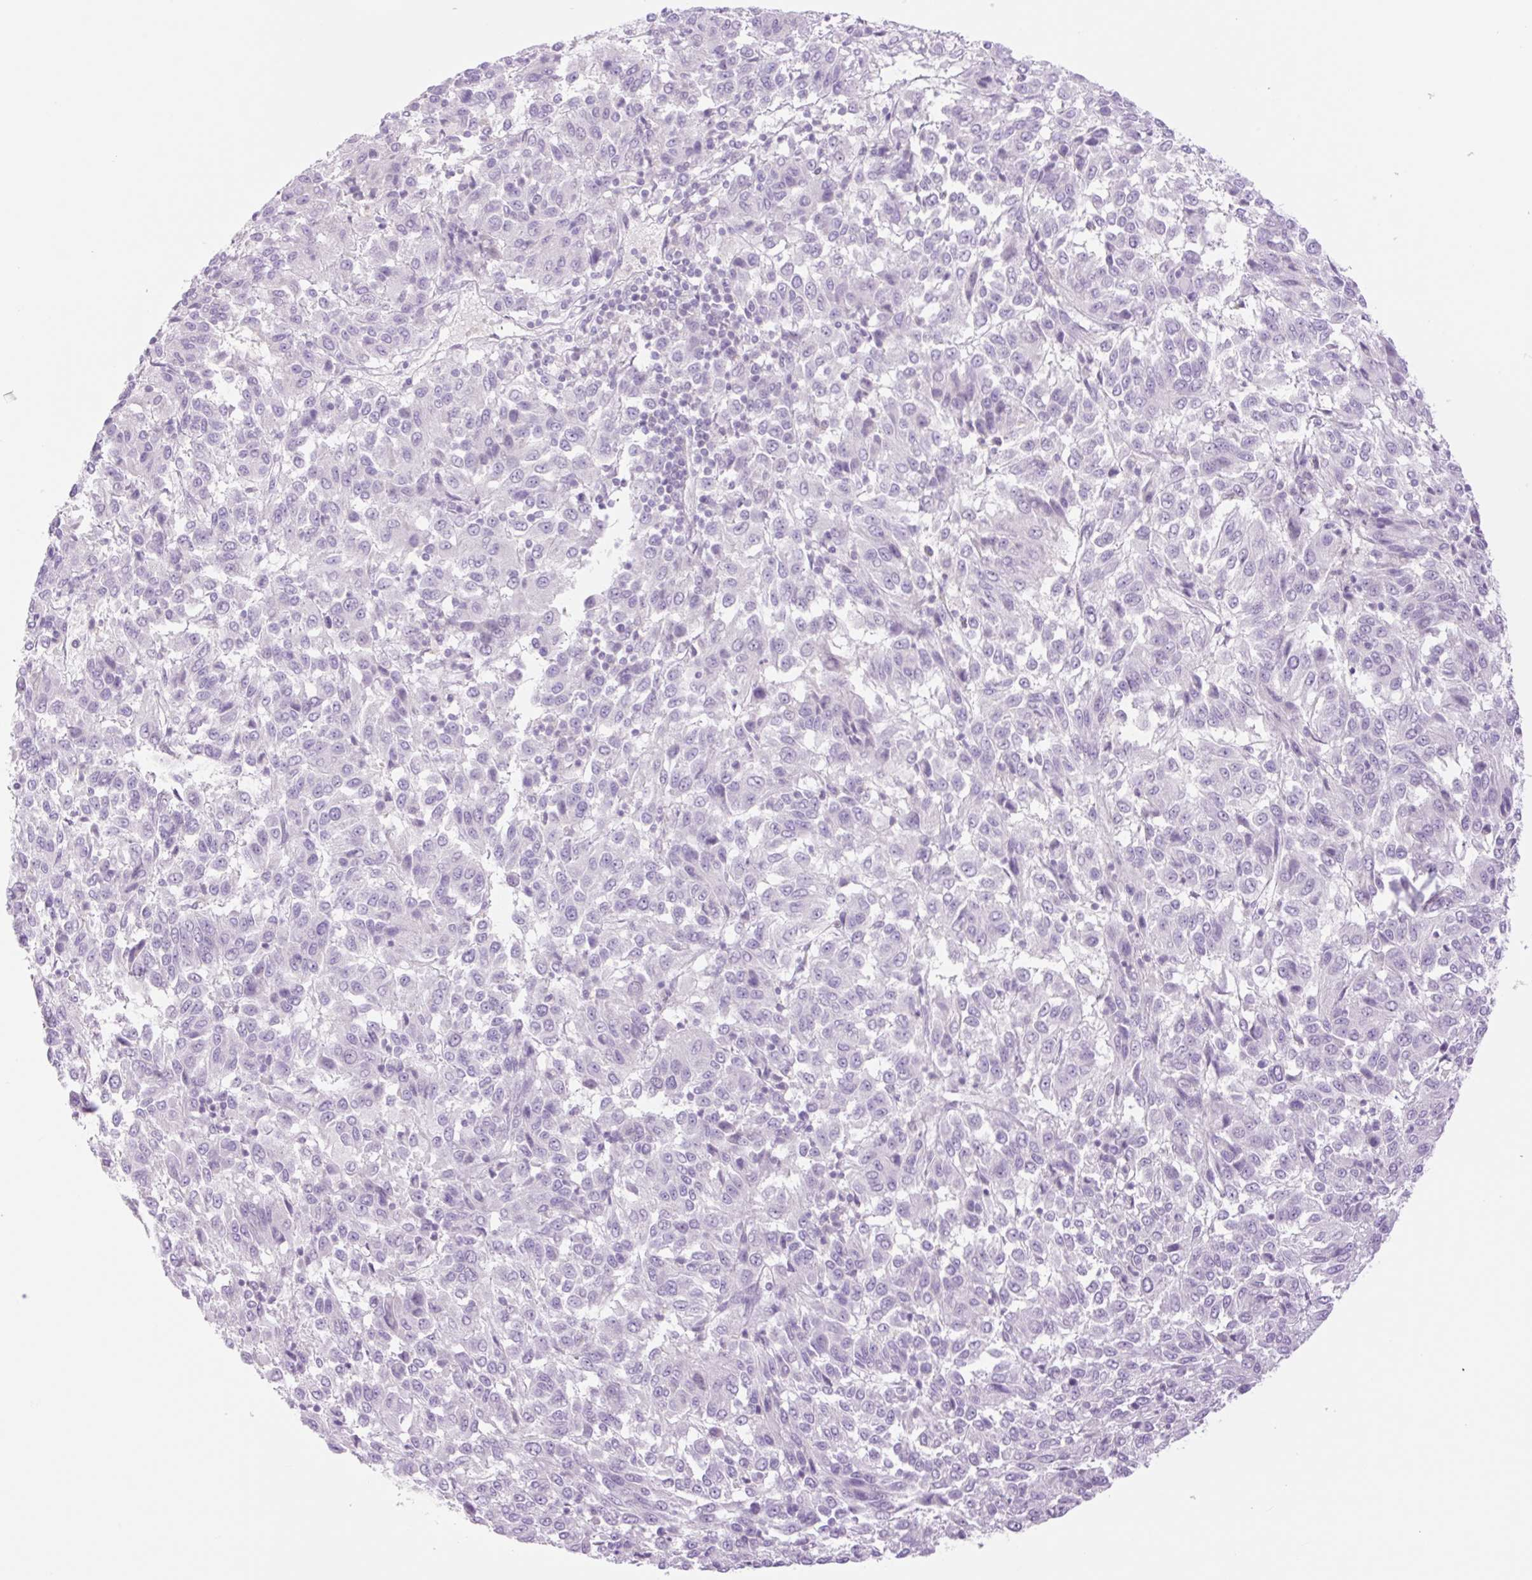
{"staining": {"intensity": "negative", "quantity": "none", "location": "none"}, "tissue": "melanoma", "cell_type": "Tumor cells", "image_type": "cancer", "snomed": [{"axis": "morphology", "description": "Malignant melanoma, Metastatic site"}, {"axis": "topography", "description": "Lung"}], "caption": "Immunohistochemistry image of neoplastic tissue: human melanoma stained with DAB (3,3'-diaminobenzidine) displays no significant protein staining in tumor cells.", "gene": "TBX15", "patient": {"sex": "male", "age": 64}}